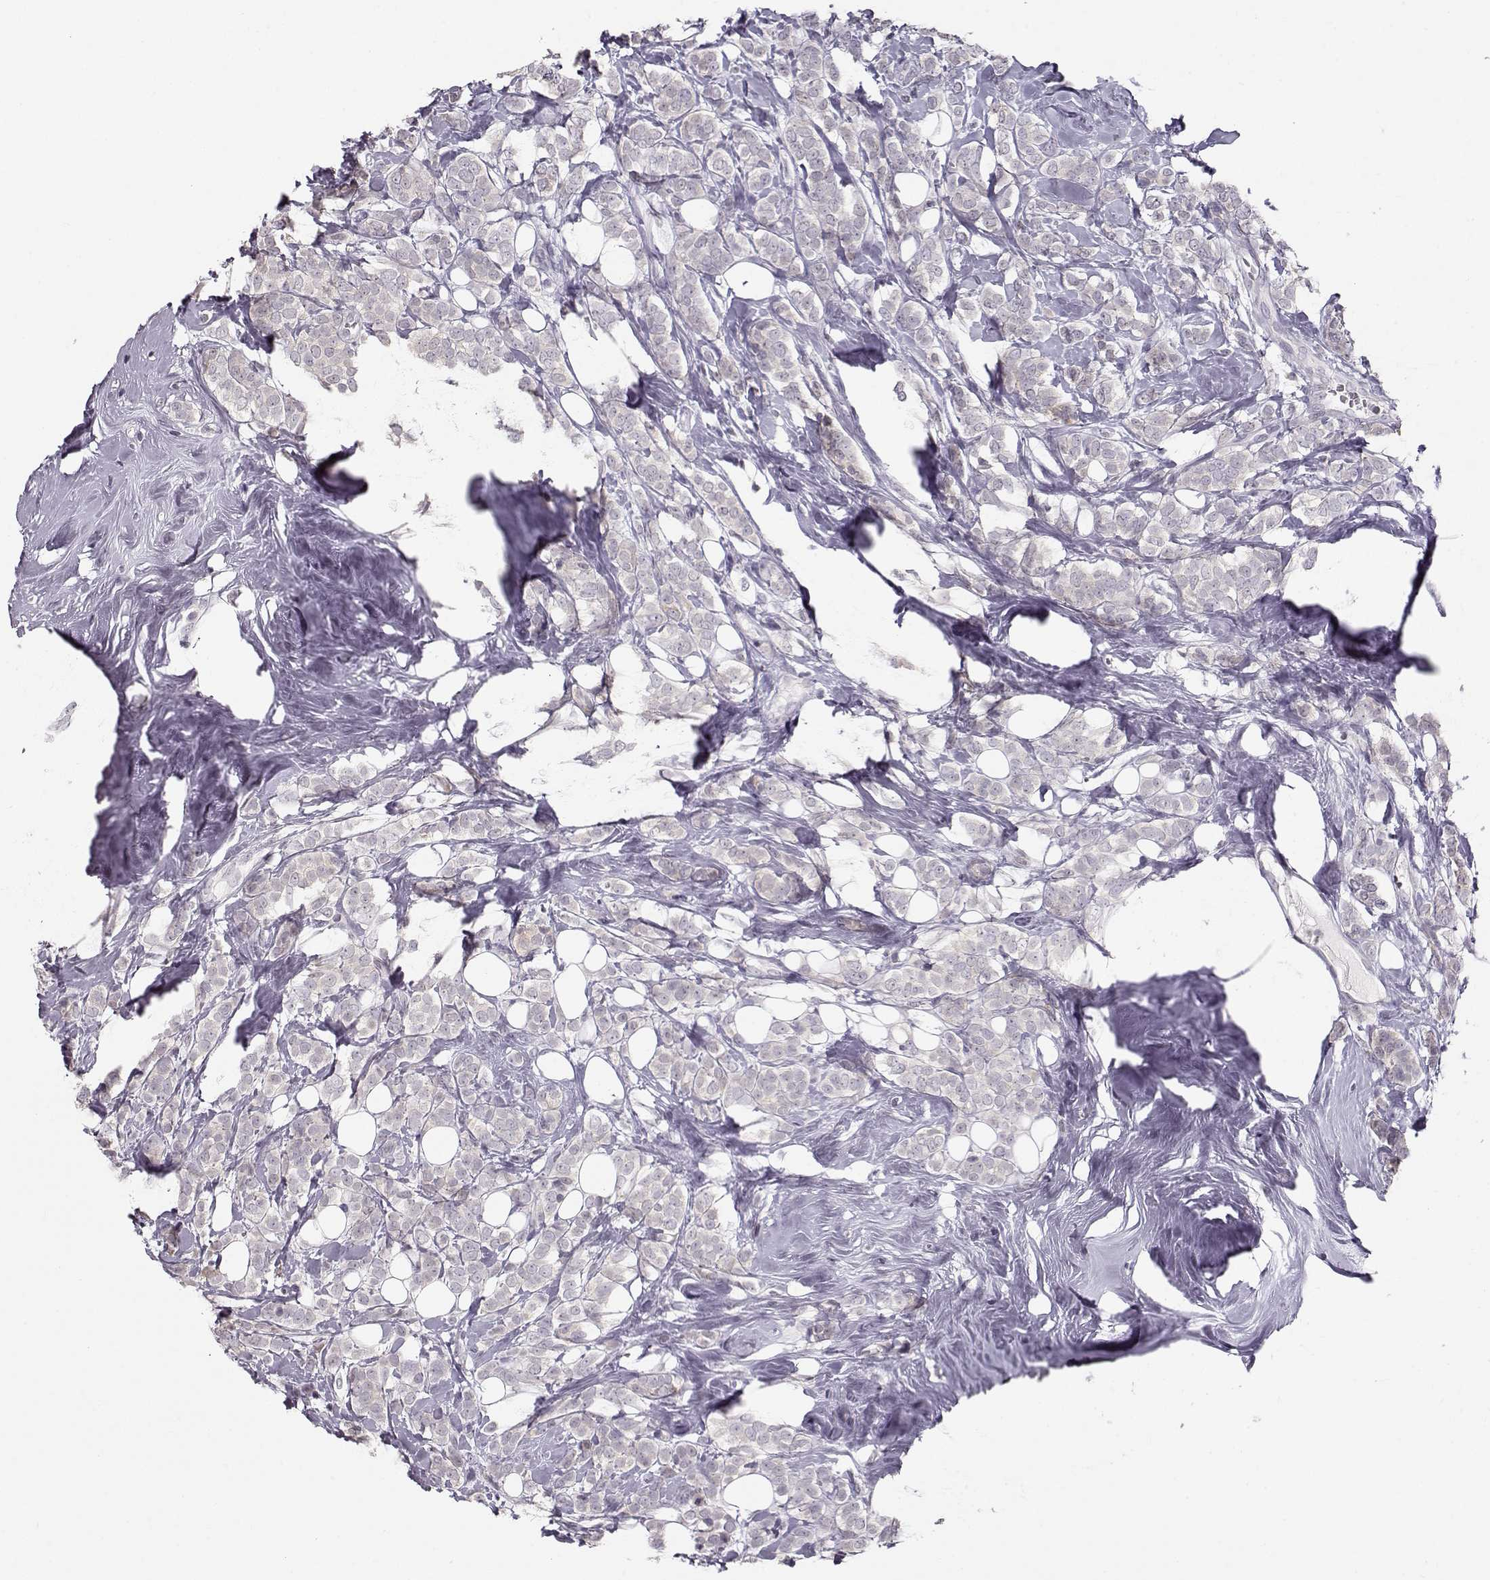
{"staining": {"intensity": "negative", "quantity": "none", "location": "none"}, "tissue": "breast cancer", "cell_type": "Tumor cells", "image_type": "cancer", "snomed": [{"axis": "morphology", "description": "Lobular carcinoma"}, {"axis": "topography", "description": "Breast"}], "caption": "Tumor cells show no significant protein positivity in breast cancer (lobular carcinoma).", "gene": "TEPP", "patient": {"sex": "female", "age": 49}}